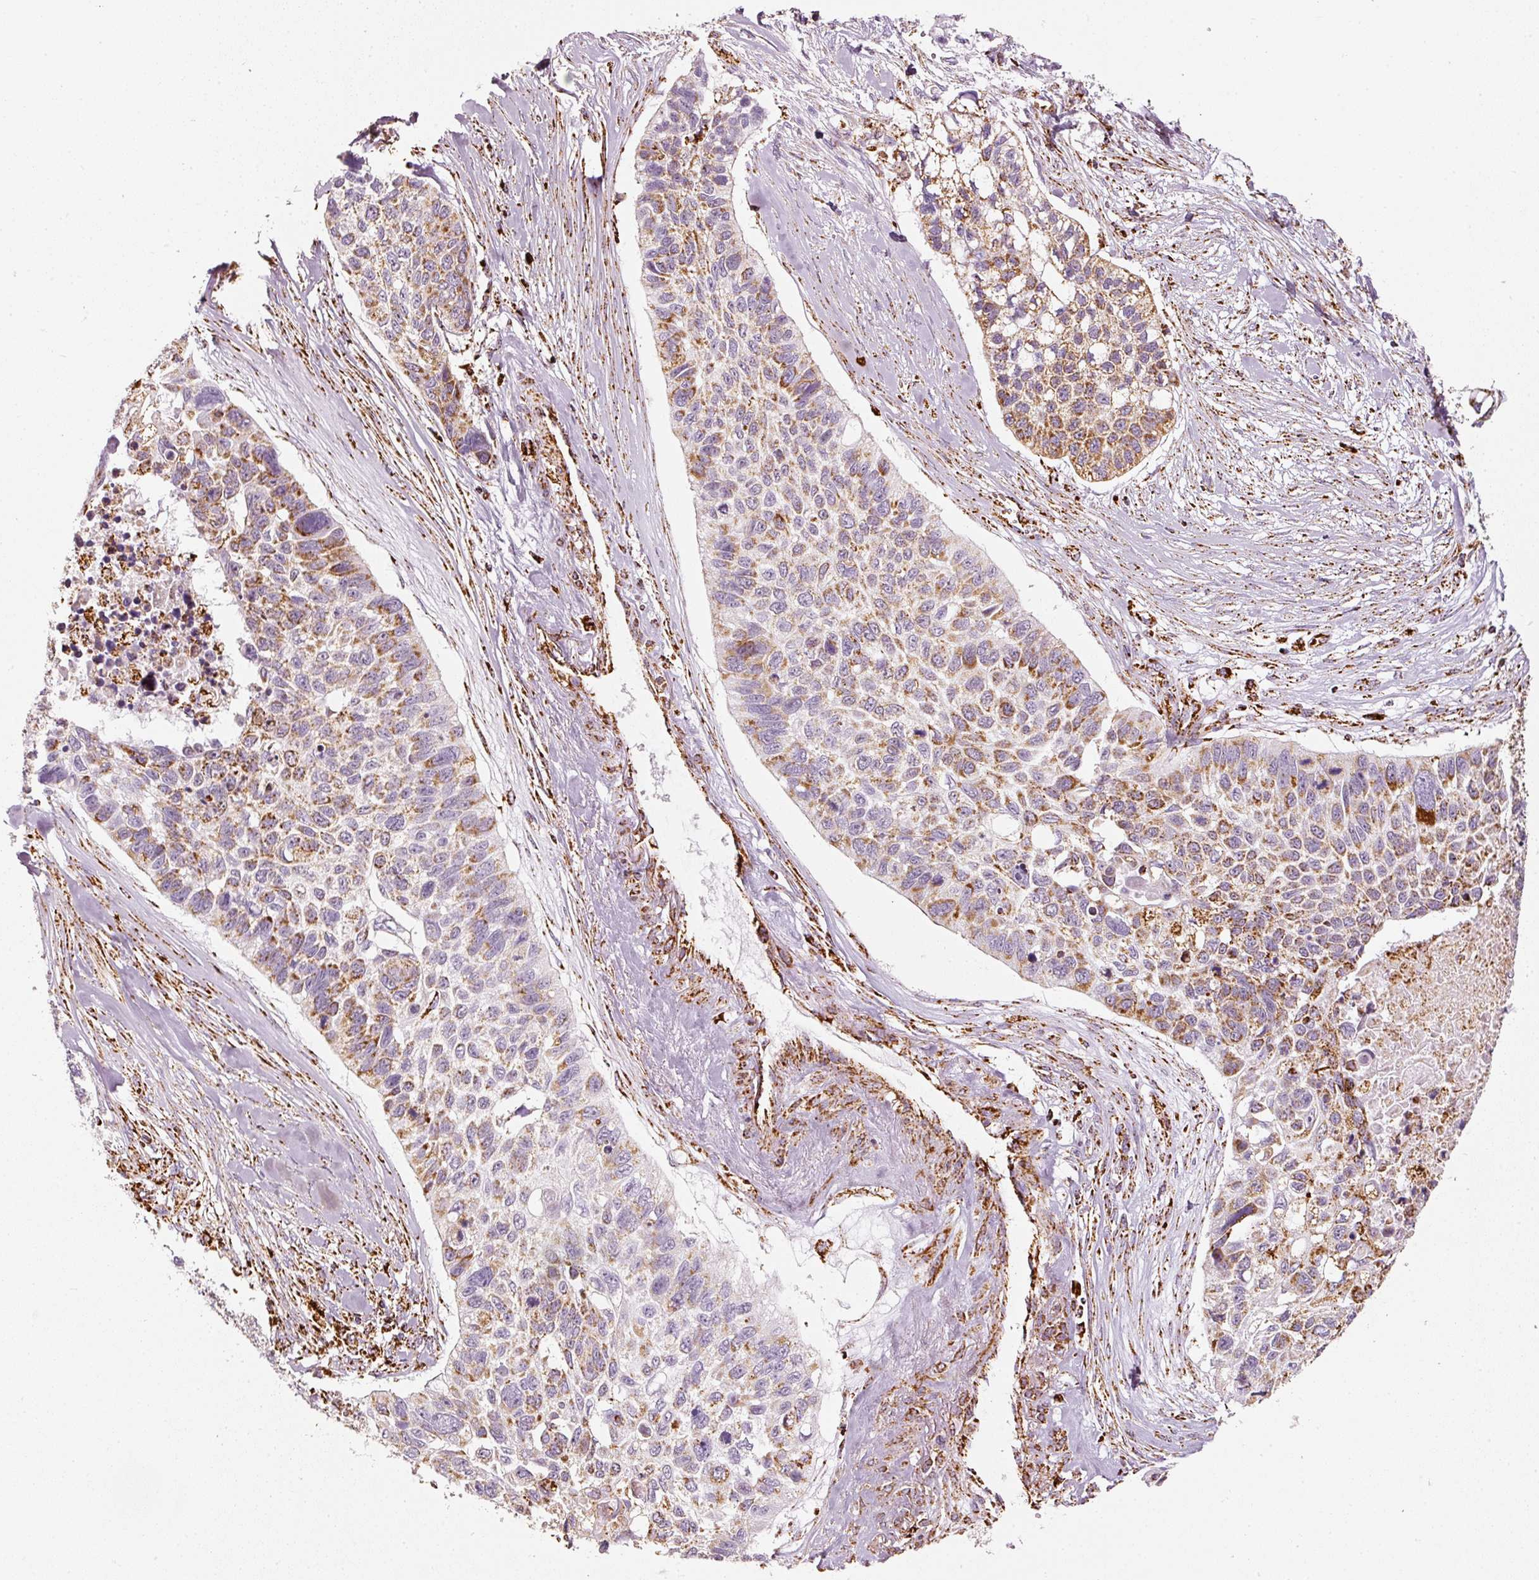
{"staining": {"intensity": "moderate", "quantity": "25%-75%", "location": "cytoplasmic/membranous"}, "tissue": "lung cancer", "cell_type": "Tumor cells", "image_type": "cancer", "snomed": [{"axis": "morphology", "description": "Squamous cell carcinoma, NOS"}, {"axis": "topography", "description": "Lung"}], "caption": "Moderate cytoplasmic/membranous protein staining is identified in approximately 25%-75% of tumor cells in squamous cell carcinoma (lung).", "gene": "MT-CO2", "patient": {"sex": "male", "age": 62}}